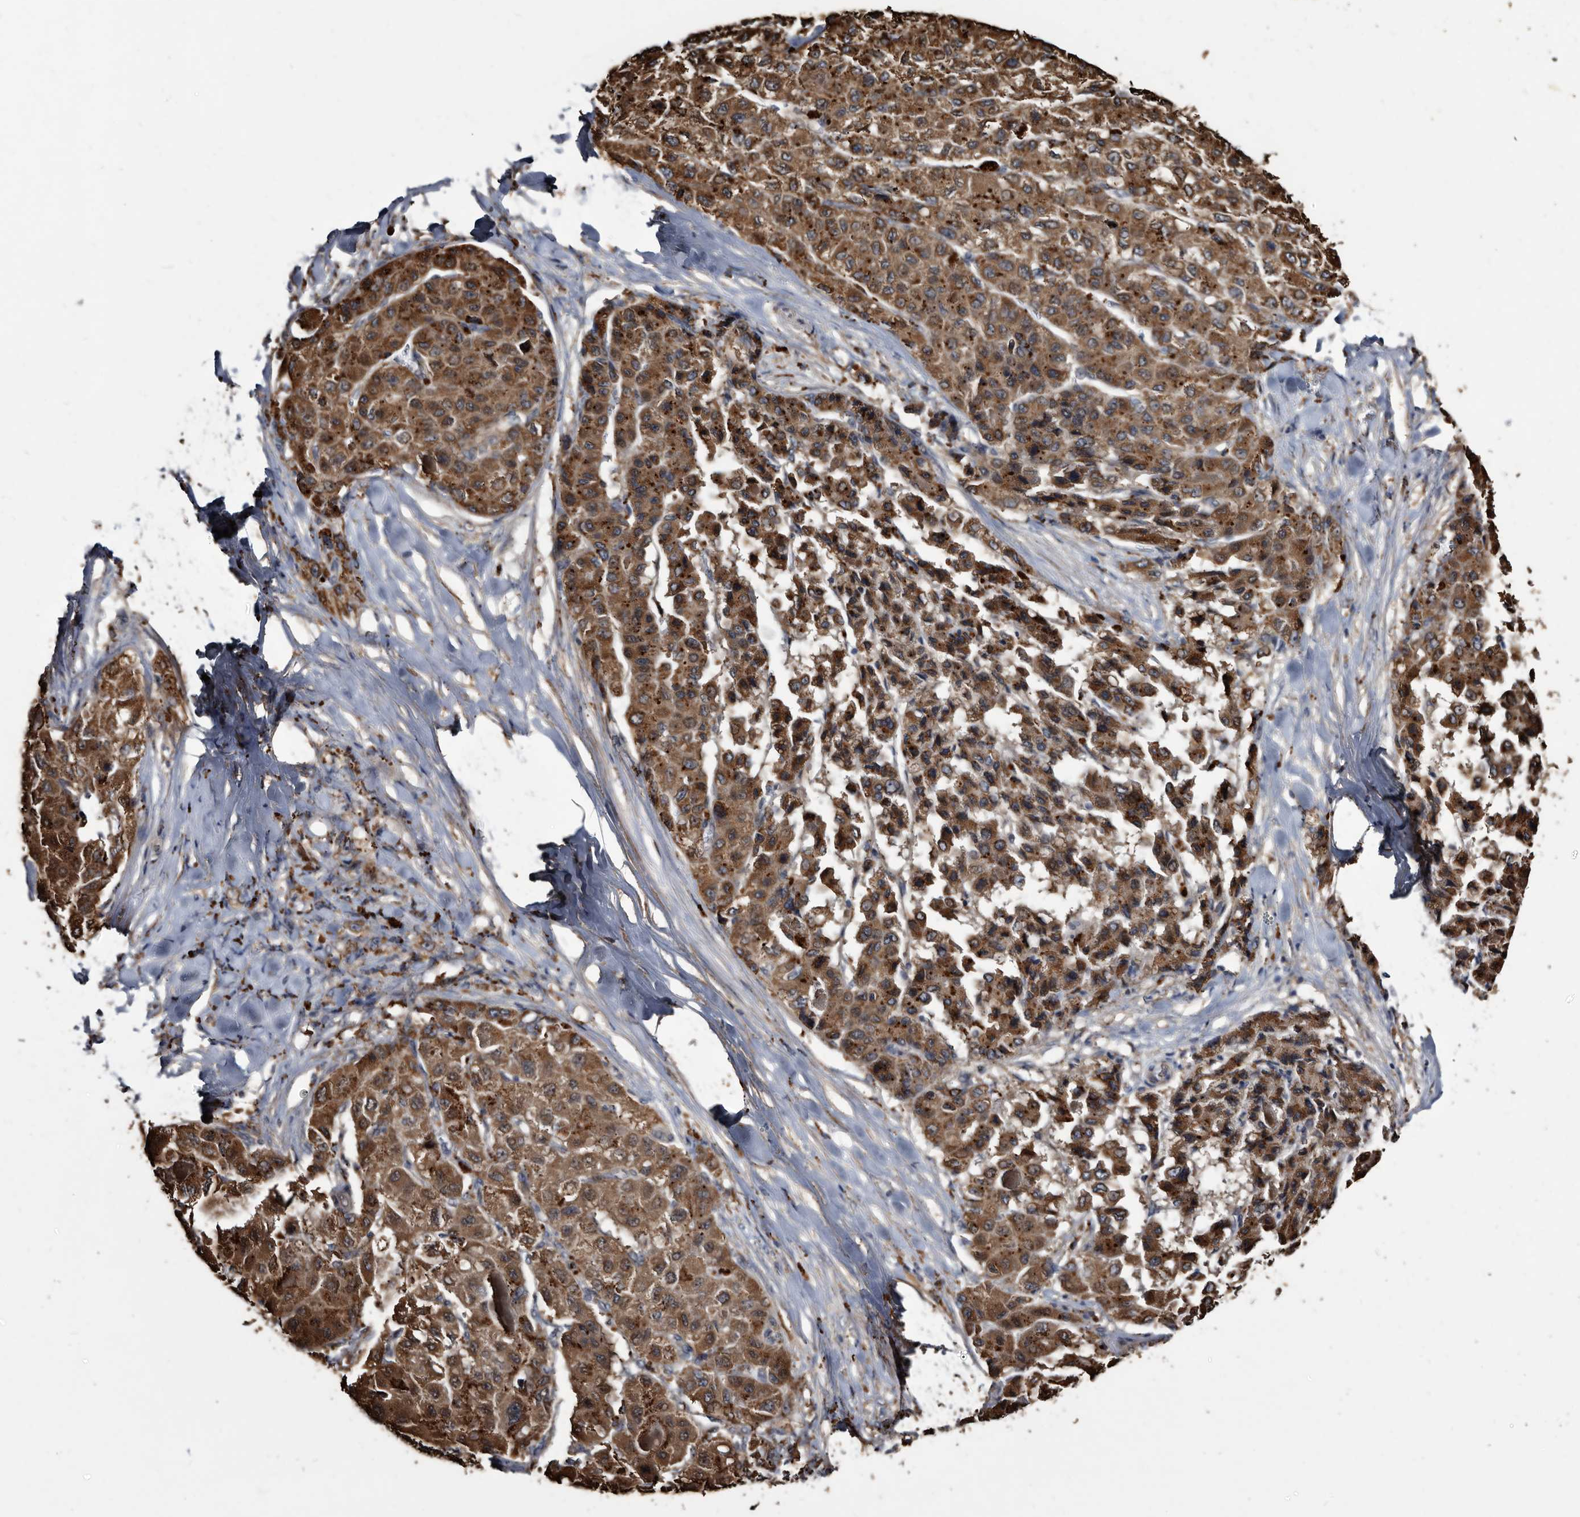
{"staining": {"intensity": "moderate", "quantity": ">75%", "location": "cytoplasmic/membranous"}, "tissue": "liver cancer", "cell_type": "Tumor cells", "image_type": "cancer", "snomed": [{"axis": "morphology", "description": "Carcinoma, Hepatocellular, NOS"}, {"axis": "topography", "description": "Liver"}], "caption": "Moderate cytoplasmic/membranous expression is appreciated in approximately >75% of tumor cells in hepatocellular carcinoma (liver).", "gene": "CTSA", "patient": {"sex": "male", "age": 80}}